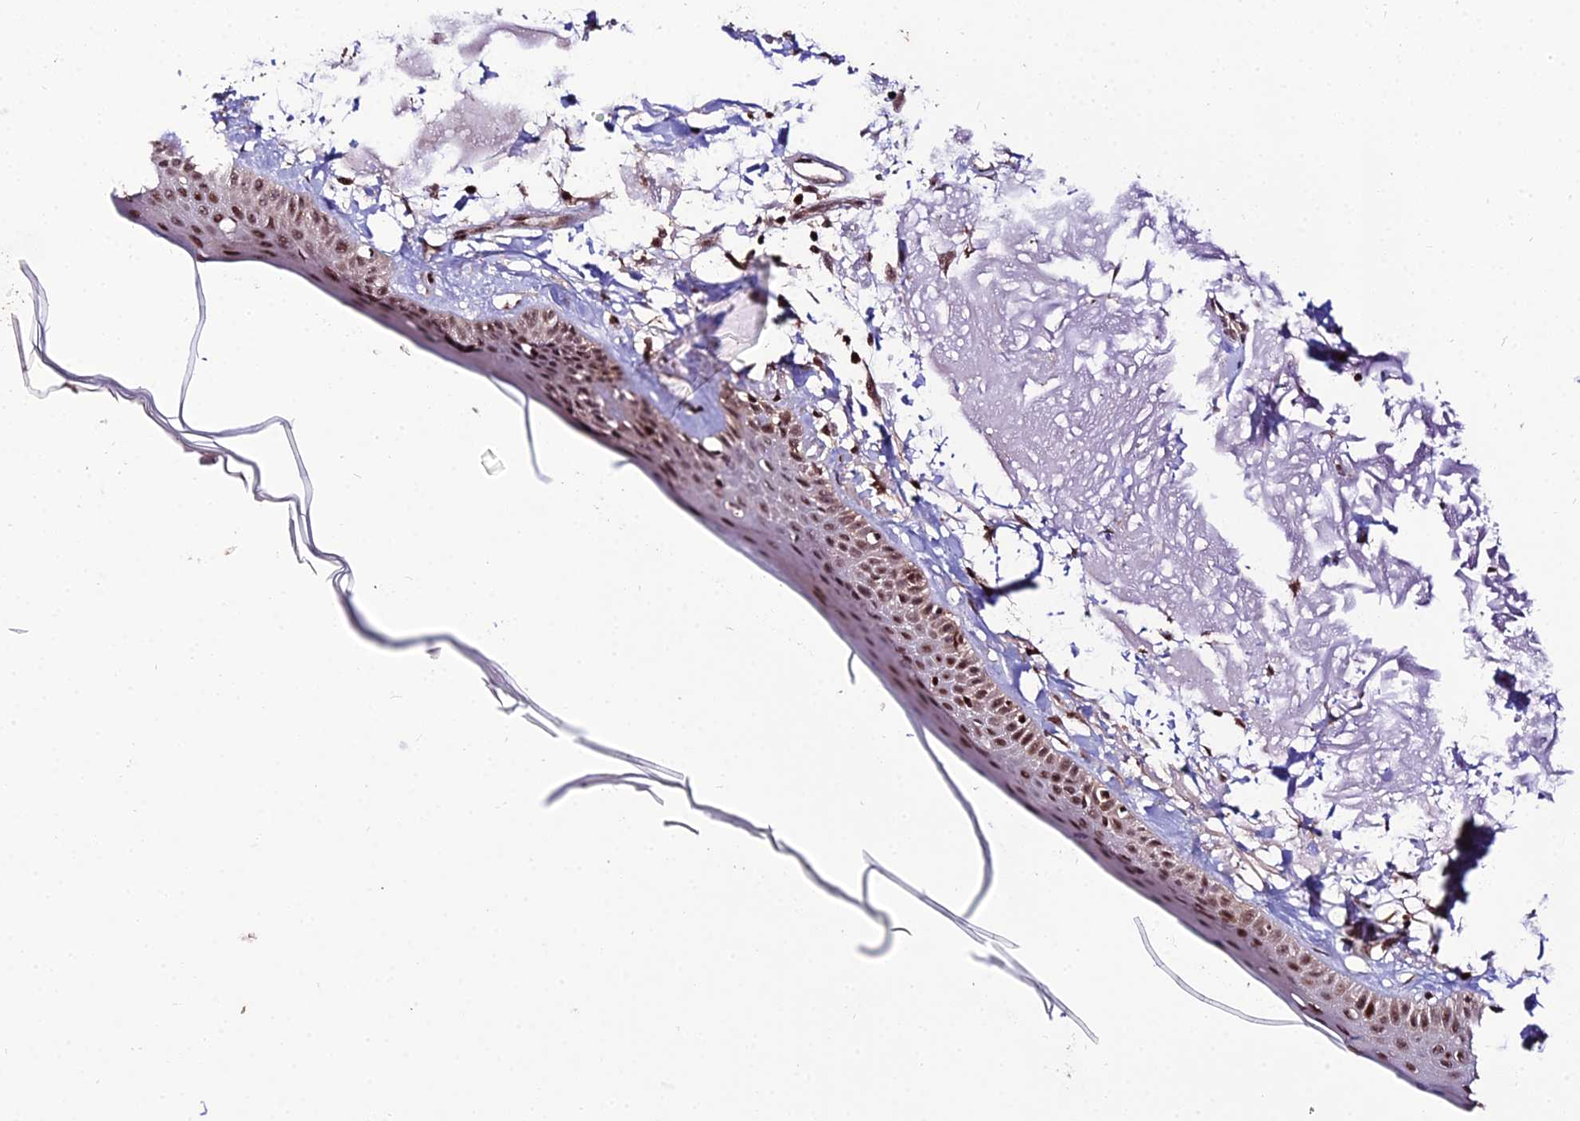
{"staining": {"intensity": "strong", "quantity": ">75%", "location": "nuclear"}, "tissue": "skin", "cell_type": "Fibroblasts", "image_type": "normal", "snomed": [{"axis": "morphology", "description": "Normal tissue, NOS"}, {"axis": "topography", "description": "Skin"}, {"axis": "topography", "description": "Skeletal muscle"}], "caption": "Immunohistochemistry micrograph of benign human skin stained for a protein (brown), which reveals high levels of strong nuclear positivity in about >75% of fibroblasts.", "gene": "CIB3", "patient": {"sex": "male", "age": 83}}